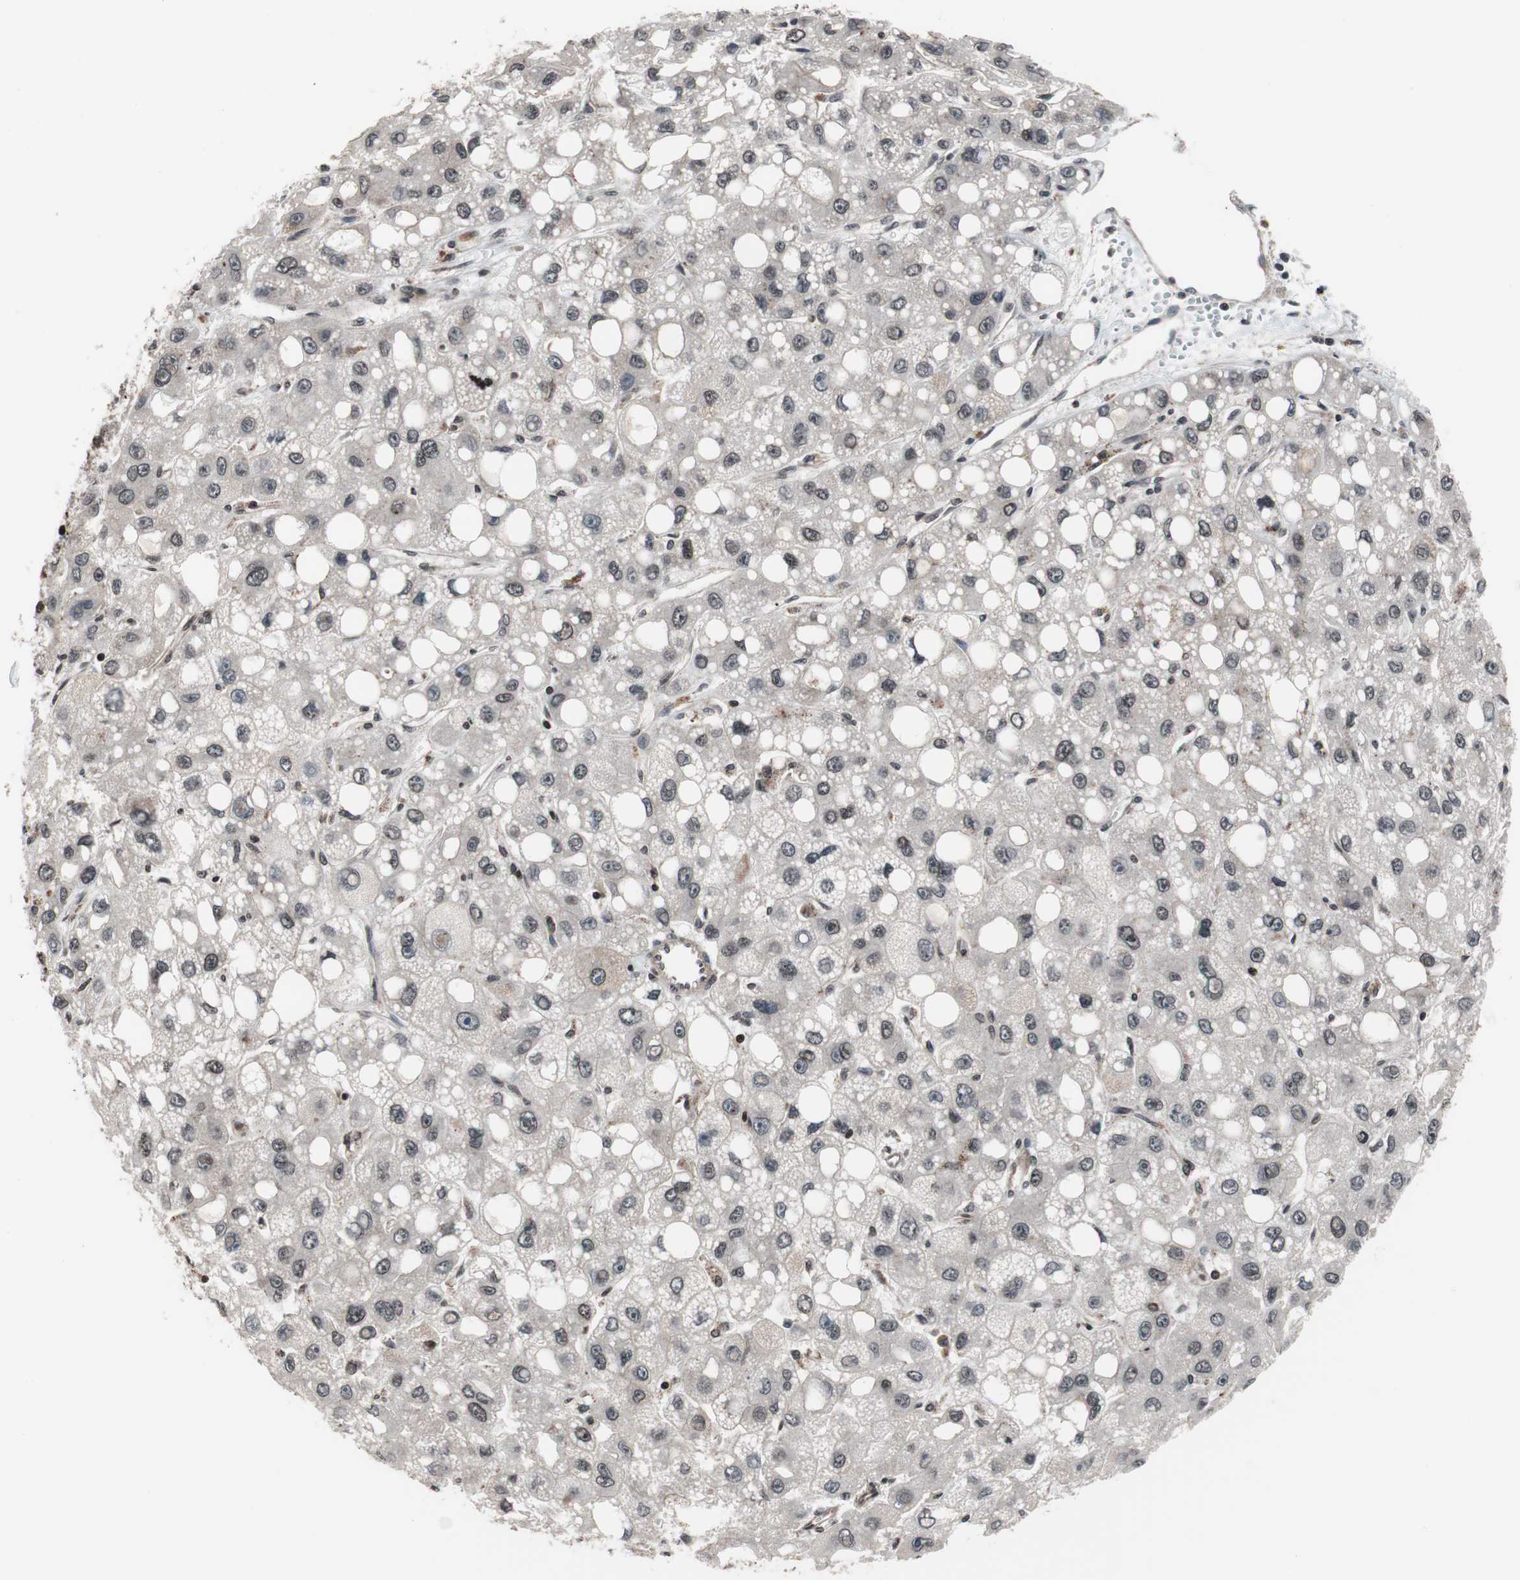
{"staining": {"intensity": "negative", "quantity": "none", "location": "none"}, "tissue": "liver cancer", "cell_type": "Tumor cells", "image_type": "cancer", "snomed": [{"axis": "morphology", "description": "Carcinoma, Hepatocellular, NOS"}, {"axis": "topography", "description": "Liver"}], "caption": "Immunohistochemistry (IHC) photomicrograph of liver cancer stained for a protein (brown), which exhibits no positivity in tumor cells.", "gene": "RFC1", "patient": {"sex": "male", "age": 55}}